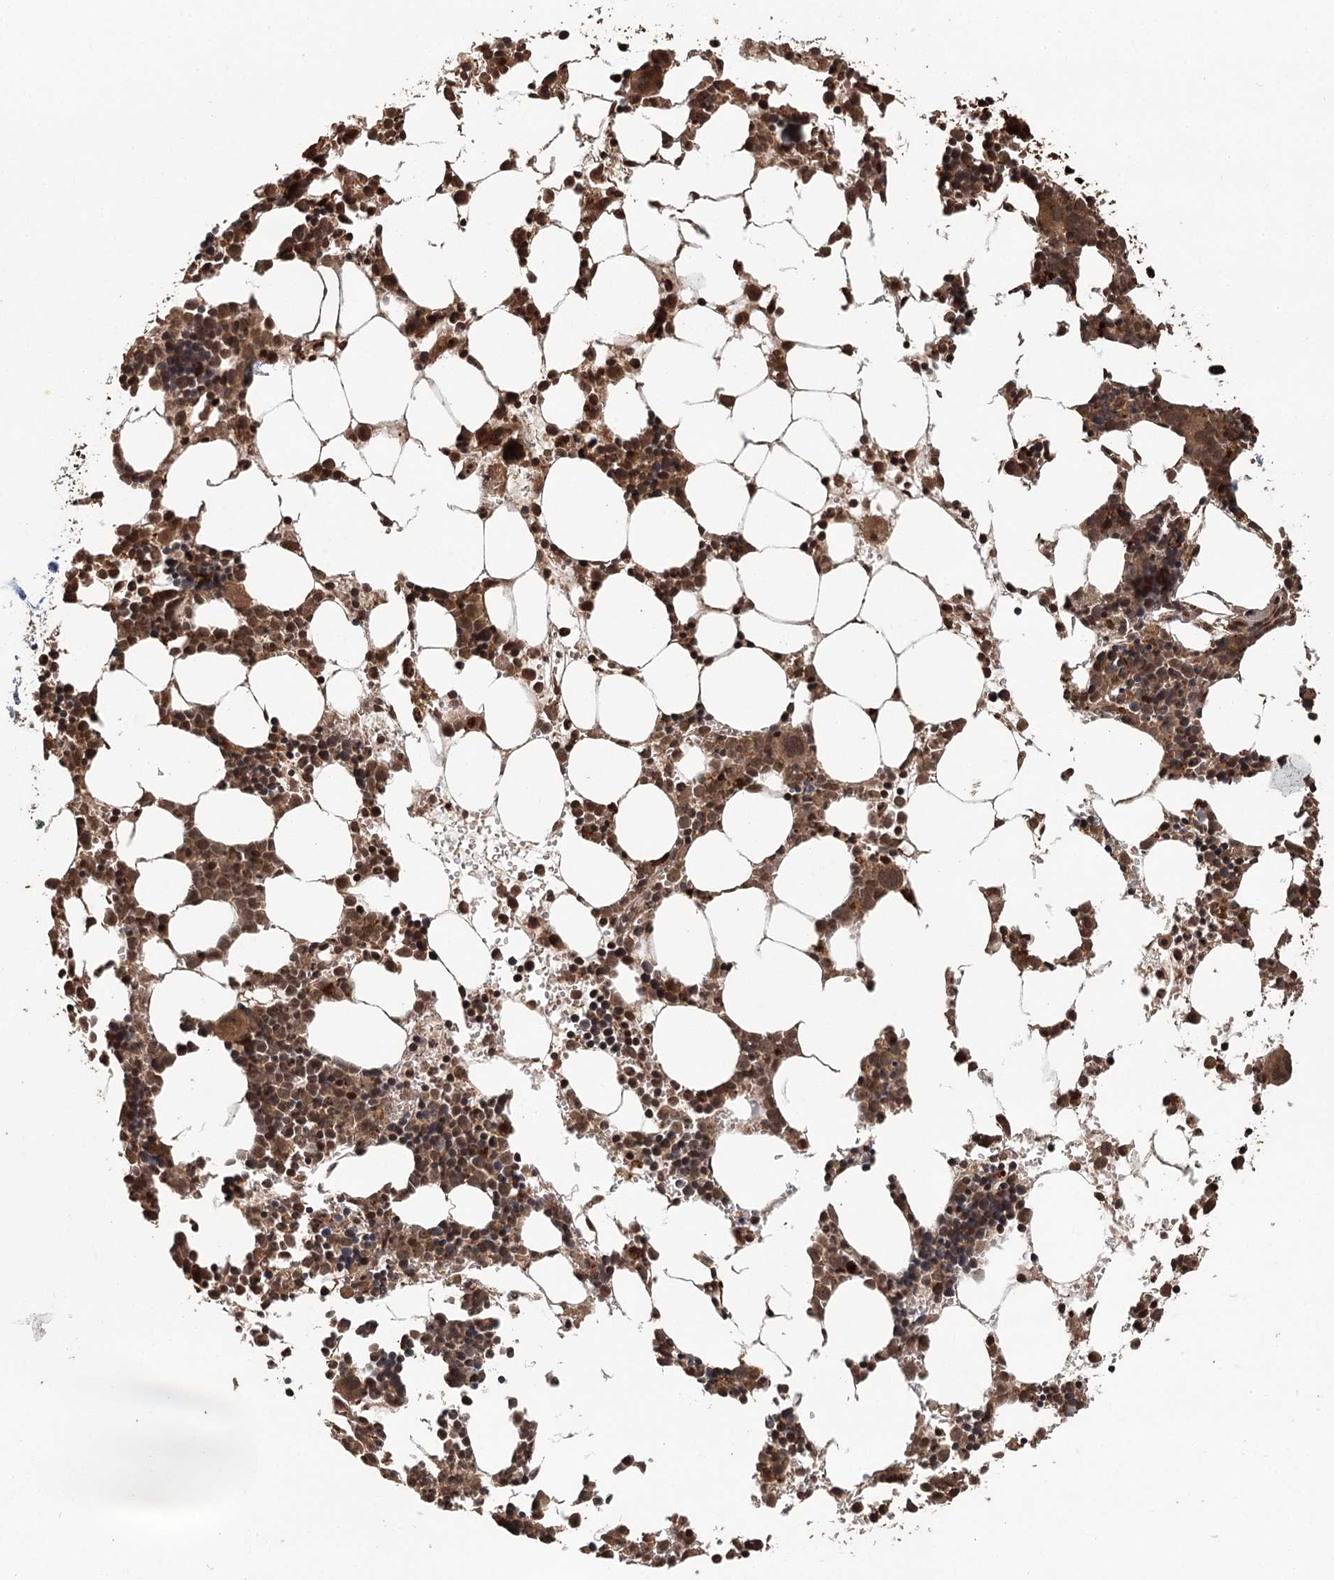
{"staining": {"intensity": "moderate", "quantity": ">75%", "location": "cytoplasmic/membranous,nuclear"}, "tissue": "bone marrow", "cell_type": "Hematopoietic cells", "image_type": "normal", "snomed": [{"axis": "morphology", "description": "Normal tissue, NOS"}, {"axis": "topography", "description": "Bone marrow"}], "caption": "High-magnification brightfield microscopy of normal bone marrow stained with DAB (3,3'-diaminobenzidine) (brown) and counterstained with hematoxylin (blue). hematopoietic cells exhibit moderate cytoplasmic/membranous,nuclear staining is identified in about>75% of cells.", "gene": "N6AMT1", "patient": {"sex": "female", "age": 89}}